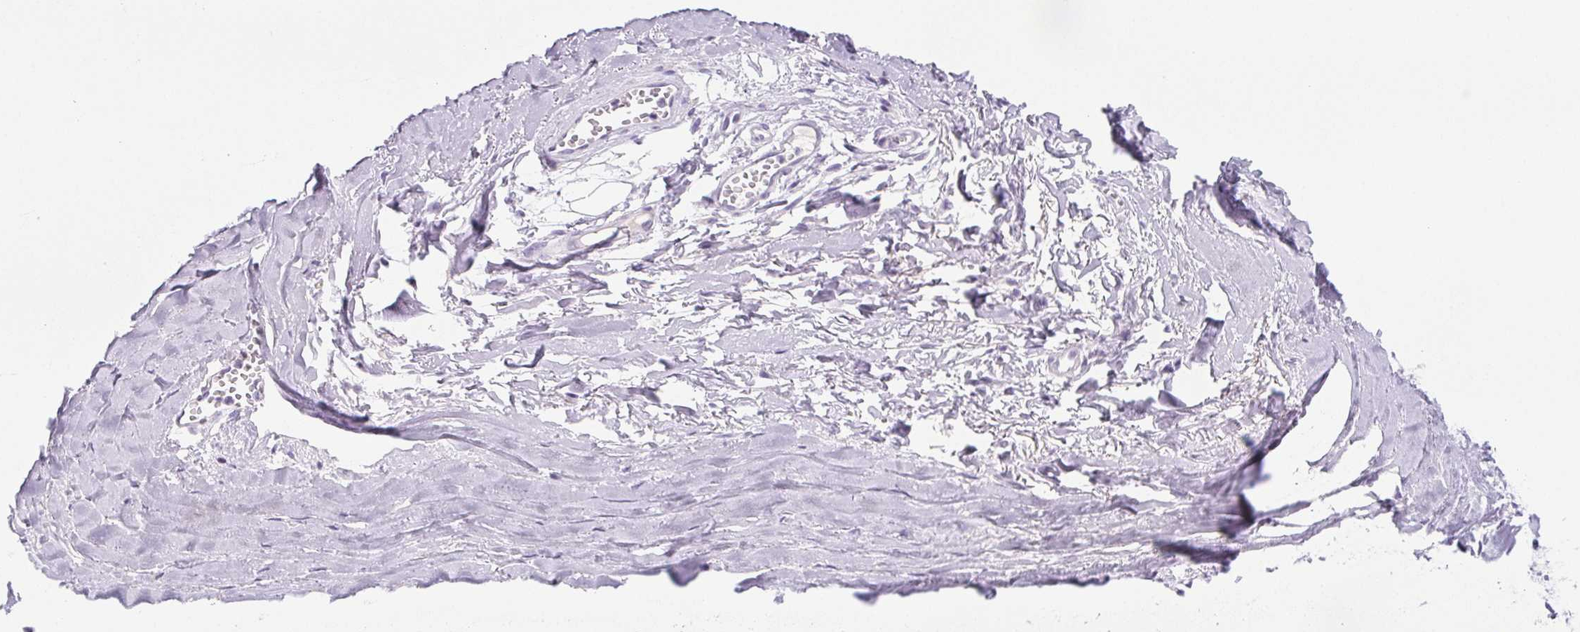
{"staining": {"intensity": "negative", "quantity": "none", "location": "none"}, "tissue": "soft tissue", "cell_type": "Chondrocytes", "image_type": "normal", "snomed": [{"axis": "morphology", "description": "Normal tissue, NOS"}, {"axis": "topography", "description": "Cartilage tissue"}, {"axis": "topography", "description": "Nasopharynx"}, {"axis": "topography", "description": "Thyroid gland"}], "caption": "High power microscopy photomicrograph of an IHC image of benign soft tissue, revealing no significant expression in chondrocytes.", "gene": "BEND2", "patient": {"sex": "male", "age": 63}}